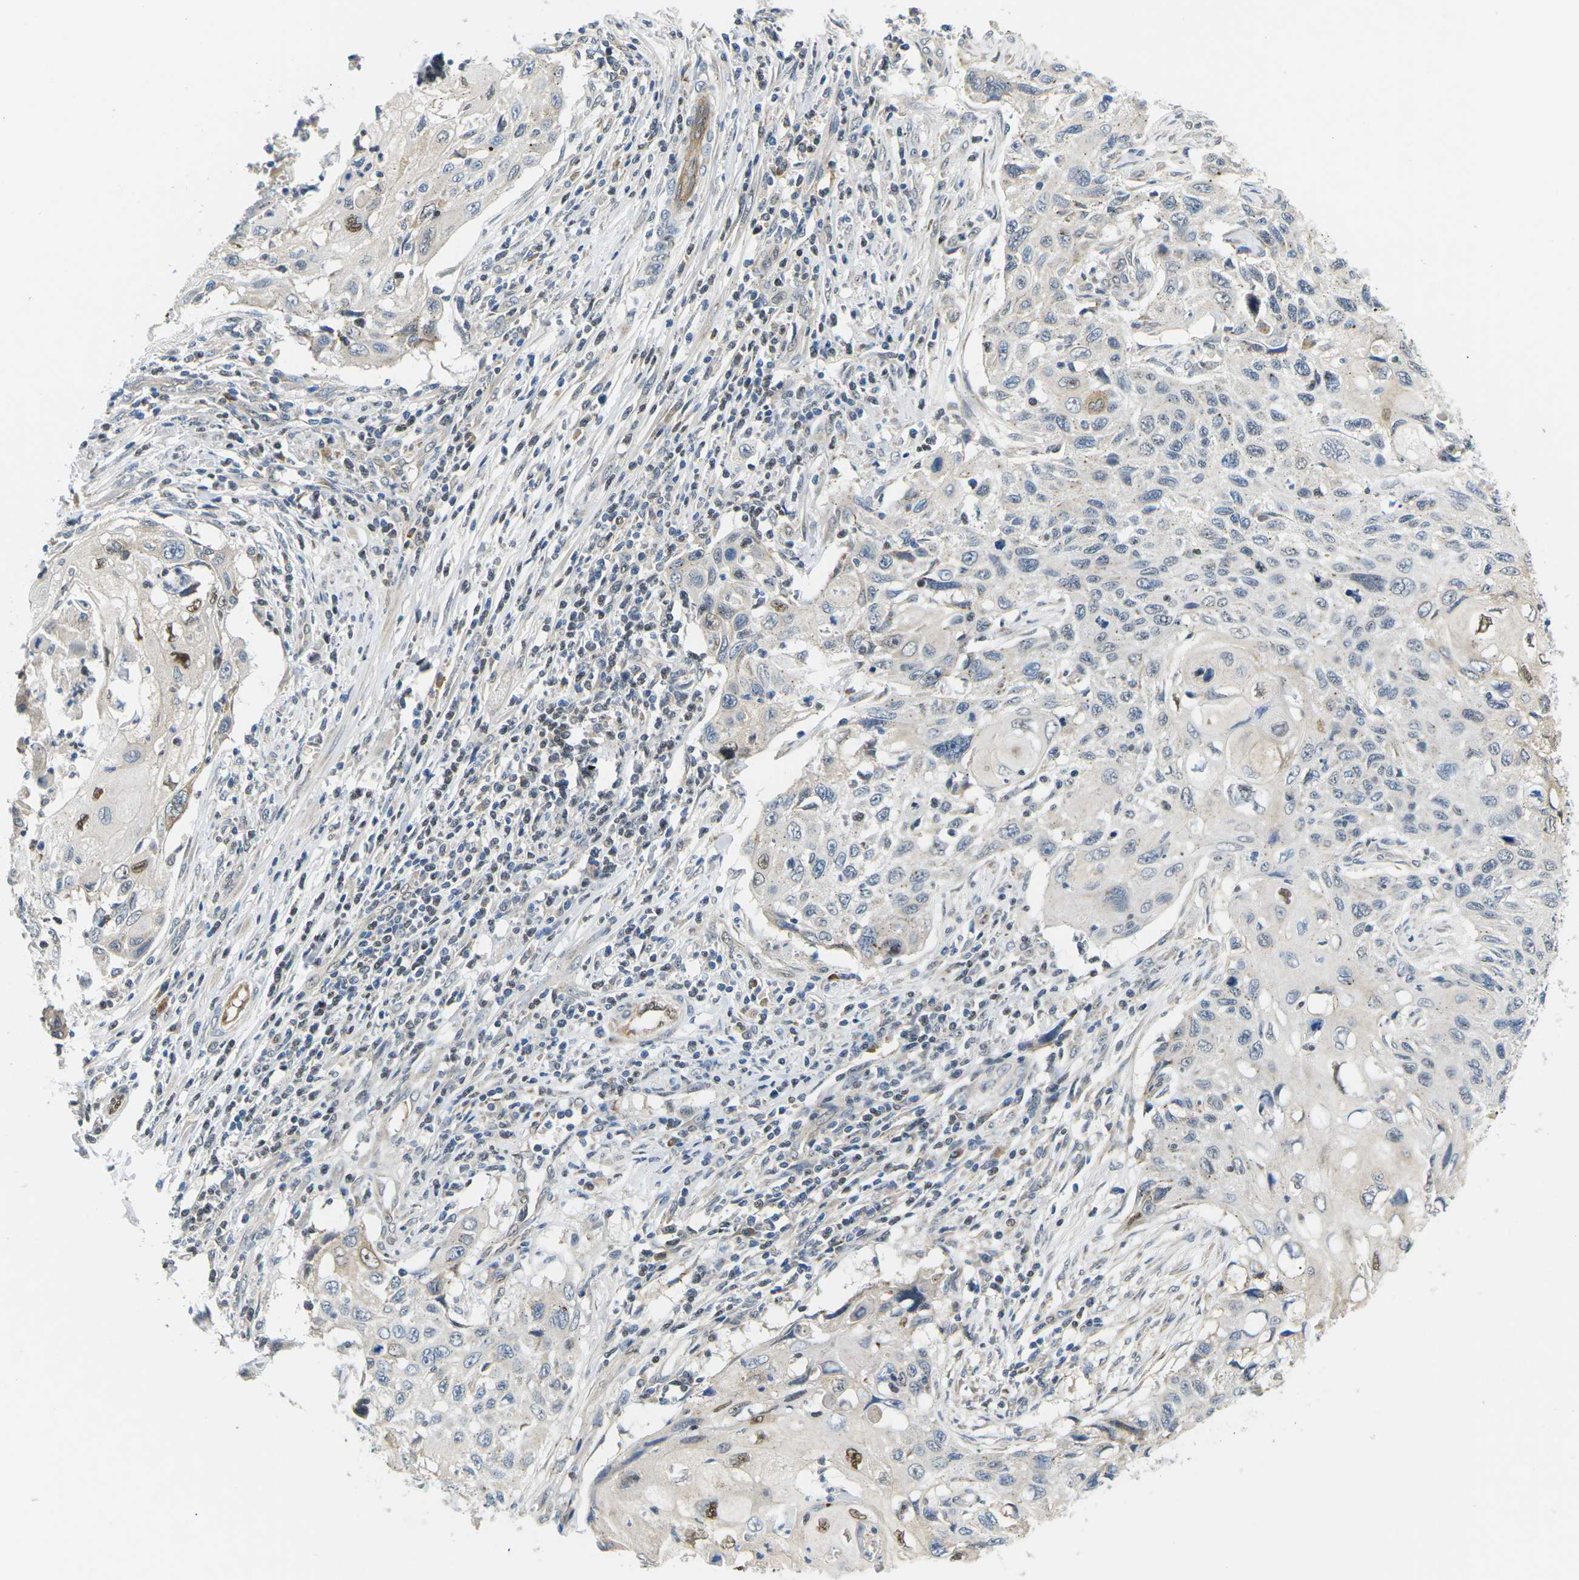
{"staining": {"intensity": "negative", "quantity": "none", "location": "none"}, "tissue": "cervical cancer", "cell_type": "Tumor cells", "image_type": "cancer", "snomed": [{"axis": "morphology", "description": "Squamous cell carcinoma, NOS"}, {"axis": "topography", "description": "Cervix"}], "caption": "The photomicrograph shows no staining of tumor cells in cervical cancer (squamous cell carcinoma).", "gene": "ERBB4", "patient": {"sex": "female", "age": 70}}